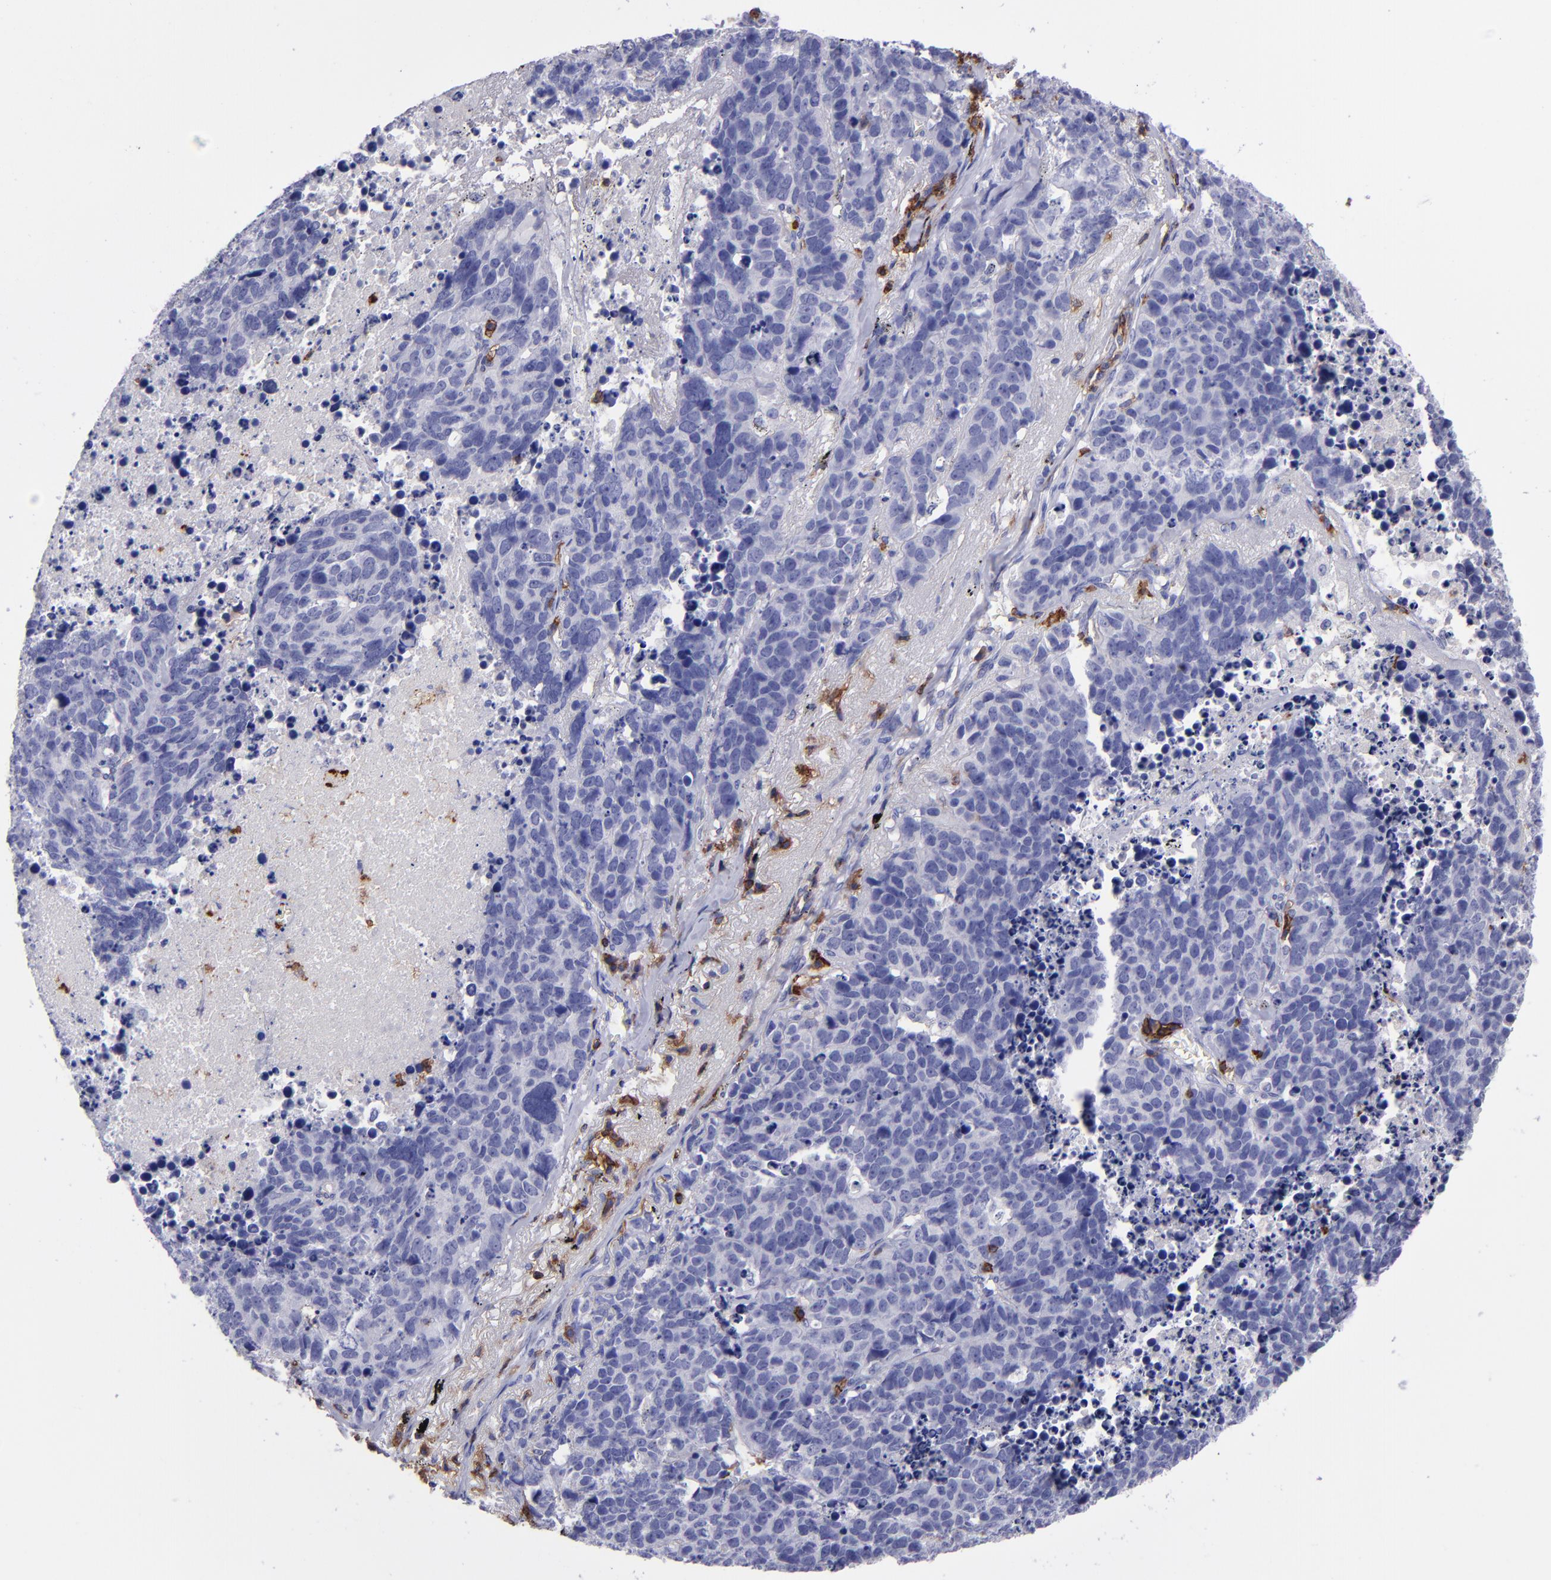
{"staining": {"intensity": "negative", "quantity": "none", "location": "none"}, "tissue": "lung cancer", "cell_type": "Tumor cells", "image_type": "cancer", "snomed": [{"axis": "morphology", "description": "Carcinoid, malignant, NOS"}, {"axis": "topography", "description": "Lung"}], "caption": "DAB immunohistochemical staining of lung cancer (carcinoid (malignant)) exhibits no significant positivity in tumor cells.", "gene": "ICAM3", "patient": {"sex": "male", "age": 60}}